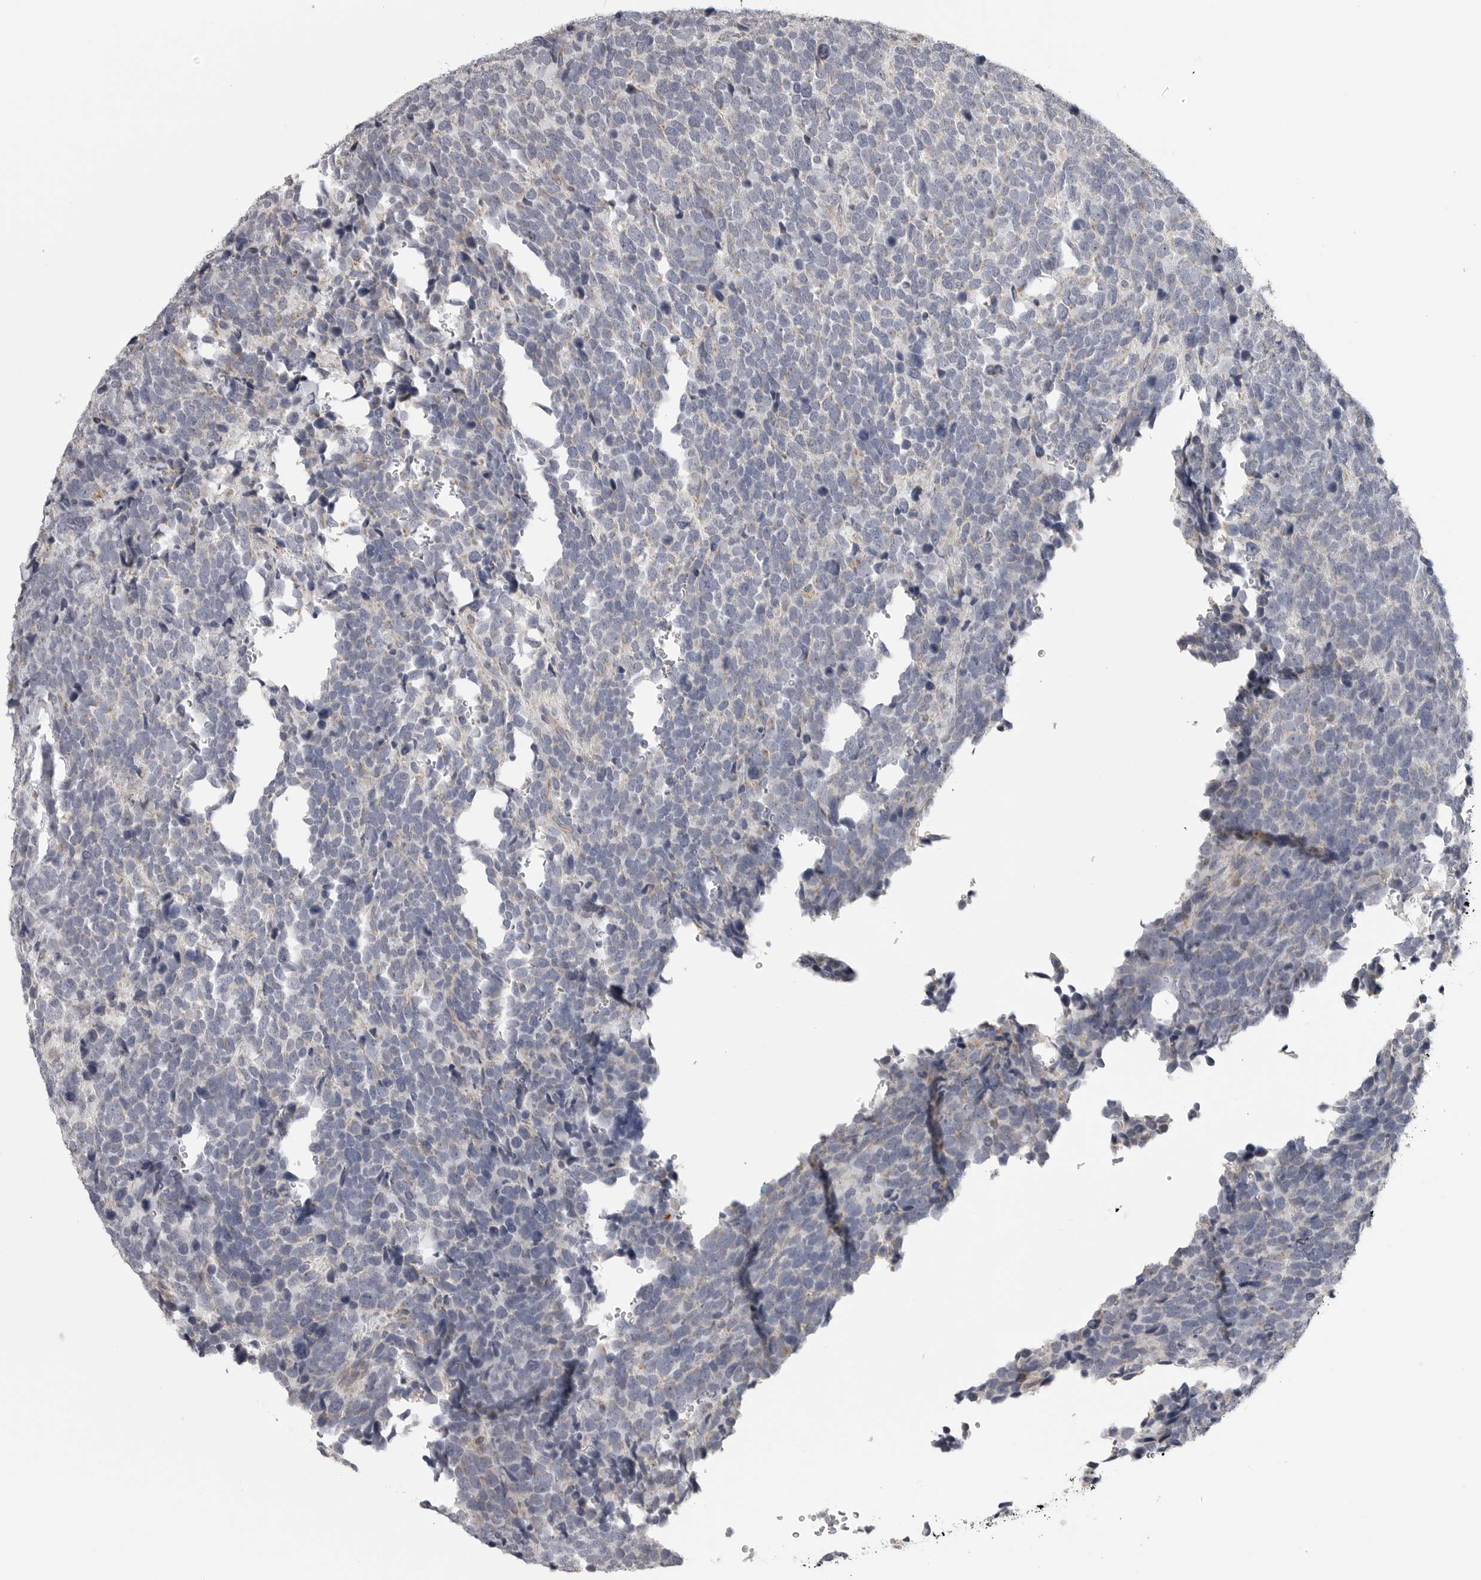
{"staining": {"intensity": "negative", "quantity": "none", "location": "none"}, "tissue": "urothelial cancer", "cell_type": "Tumor cells", "image_type": "cancer", "snomed": [{"axis": "morphology", "description": "Urothelial carcinoma, High grade"}, {"axis": "topography", "description": "Urinary bladder"}], "caption": "IHC photomicrograph of neoplastic tissue: human high-grade urothelial carcinoma stained with DAB shows no significant protein expression in tumor cells. The staining is performed using DAB (3,3'-diaminobenzidine) brown chromogen with nuclei counter-stained in using hematoxylin.", "gene": "RXFP3", "patient": {"sex": "female", "age": 82}}